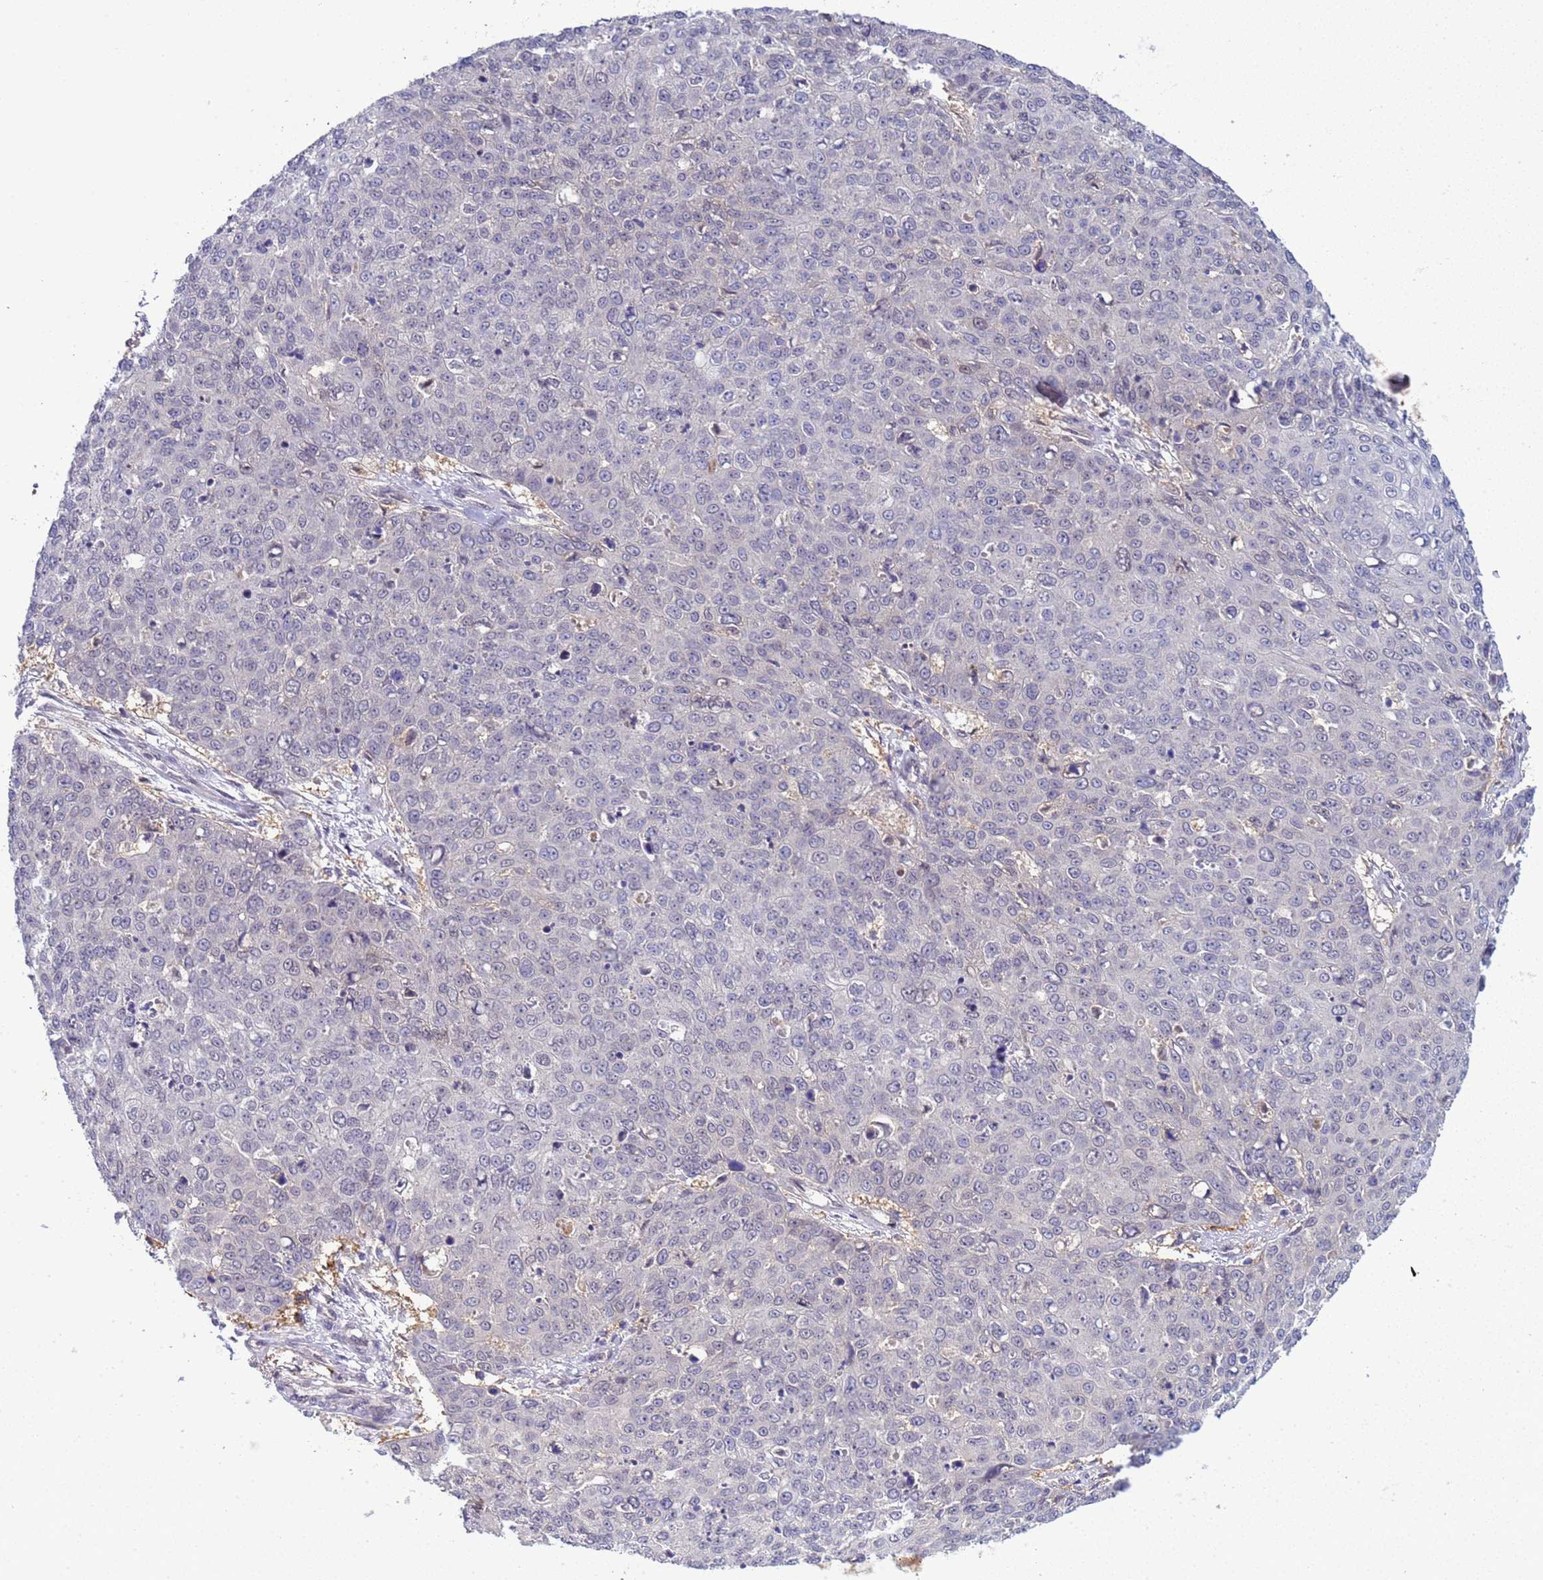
{"staining": {"intensity": "negative", "quantity": "none", "location": "none"}, "tissue": "skin cancer", "cell_type": "Tumor cells", "image_type": "cancer", "snomed": [{"axis": "morphology", "description": "Squamous cell carcinoma, NOS"}, {"axis": "topography", "description": "Skin"}], "caption": "Skin cancer (squamous cell carcinoma) stained for a protein using immunohistochemistry (IHC) shows no staining tumor cells.", "gene": "TRMT10A", "patient": {"sex": "male", "age": 71}}